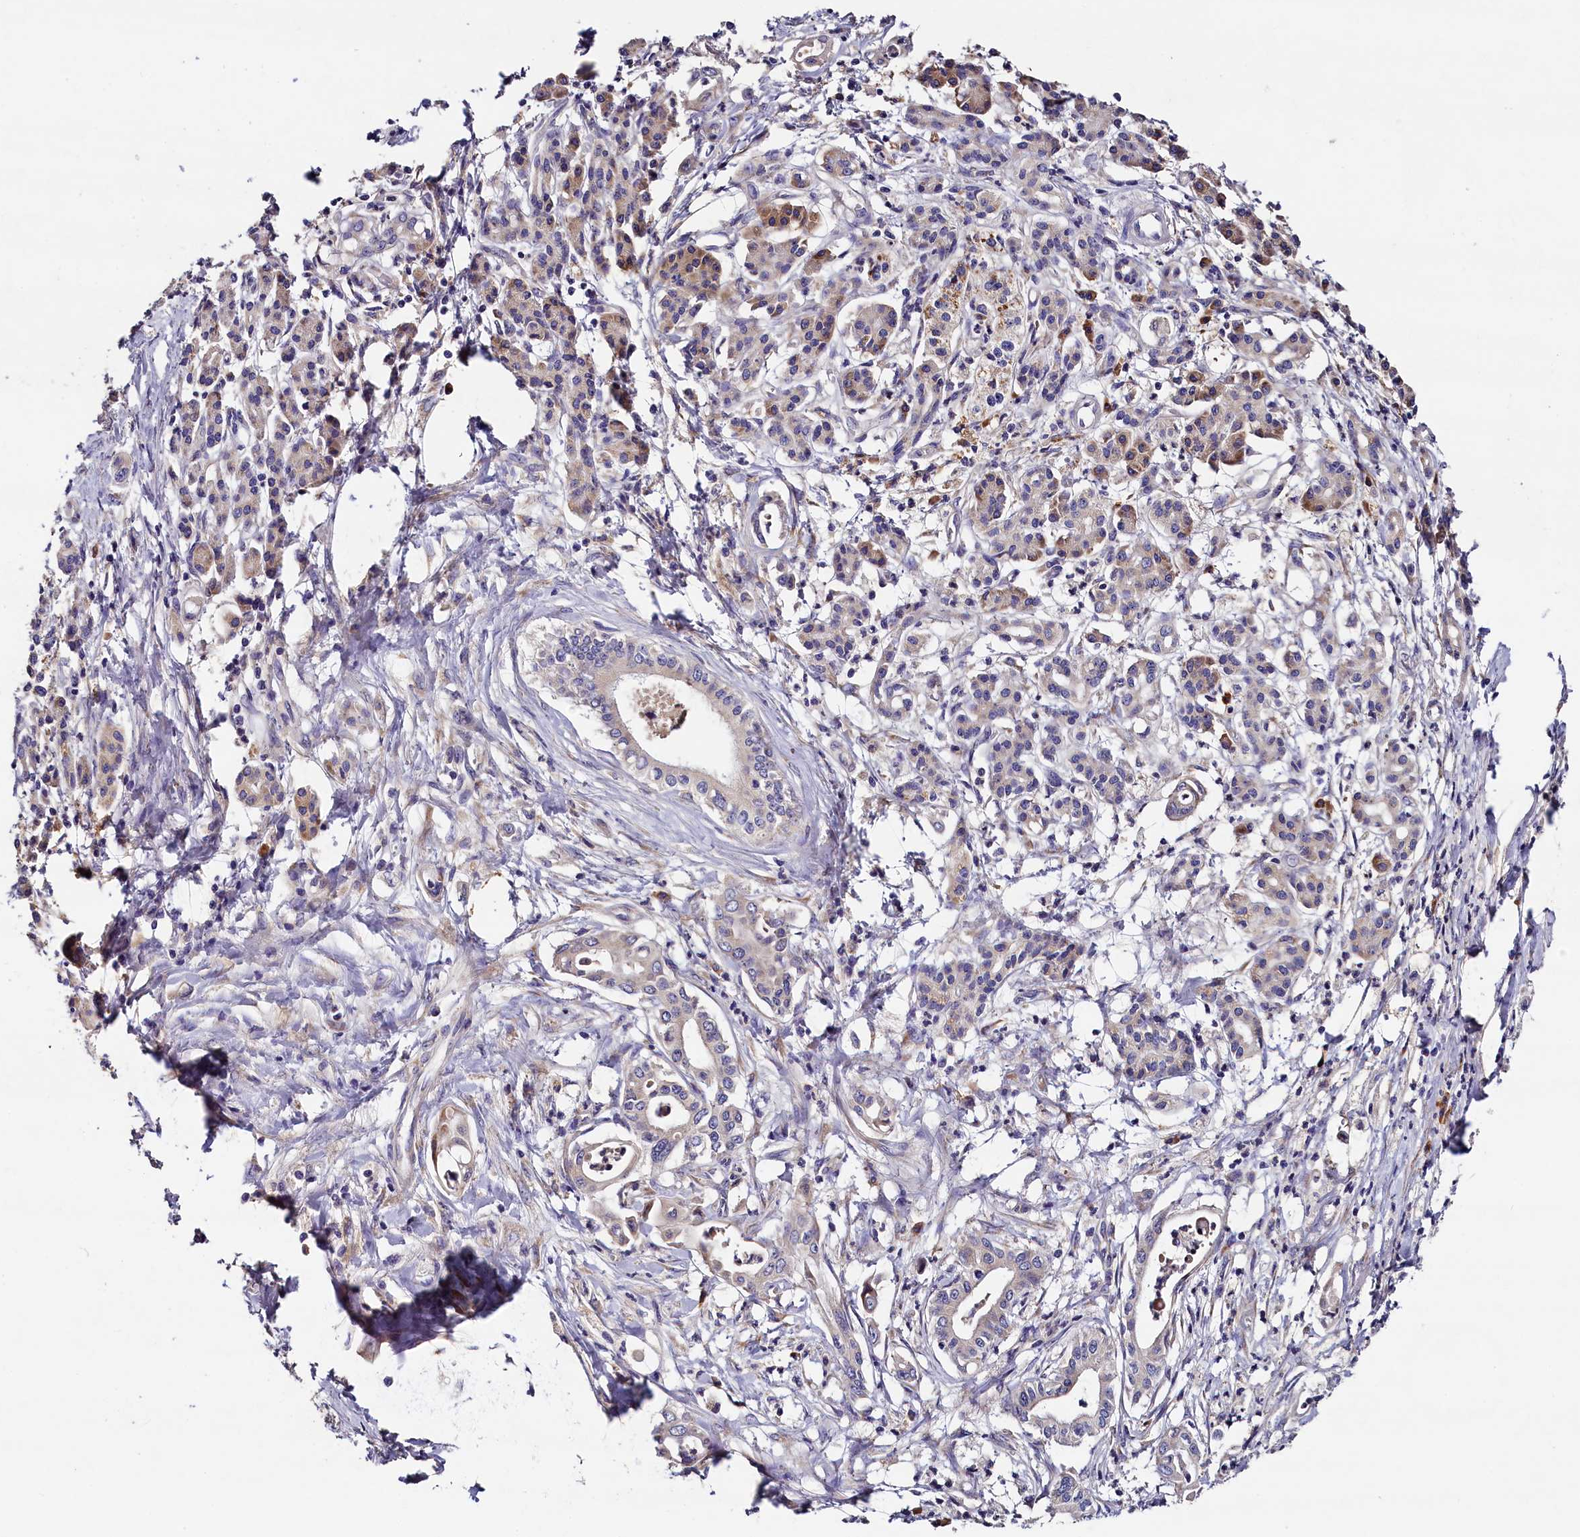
{"staining": {"intensity": "weak", "quantity": "<25%", "location": "cytoplasmic/membranous"}, "tissue": "pancreatic cancer", "cell_type": "Tumor cells", "image_type": "cancer", "snomed": [{"axis": "morphology", "description": "Adenocarcinoma, NOS"}, {"axis": "topography", "description": "Pancreas"}], "caption": "DAB immunohistochemical staining of pancreatic cancer reveals no significant positivity in tumor cells.", "gene": "ST7L", "patient": {"sex": "female", "age": 77}}